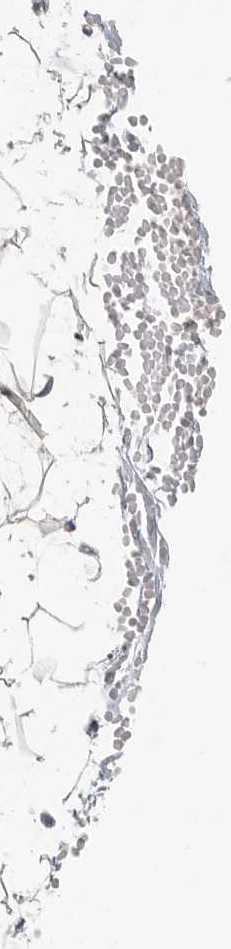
{"staining": {"intensity": "negative", "quantity": "none", "location": "none"}, "tissue": "adipose tissue", "cell_type": "Adipocytes", "image_type": "normal", "snomed": [{"axis": "morphology", "description": "Normal tissue, NOS"}, {"axis": "topography", "description": "Breast"}], "caption": "DAB (3,3'-diaminobenzidine) immunohistochemical staining of normal human adipose tissue exhibits no significant expression in adipocytes. (Brightfield microscopy of DAB IHC at high magnification).", "gene": "HDAC6", "patient": {"sex": "female", "age": 23}}